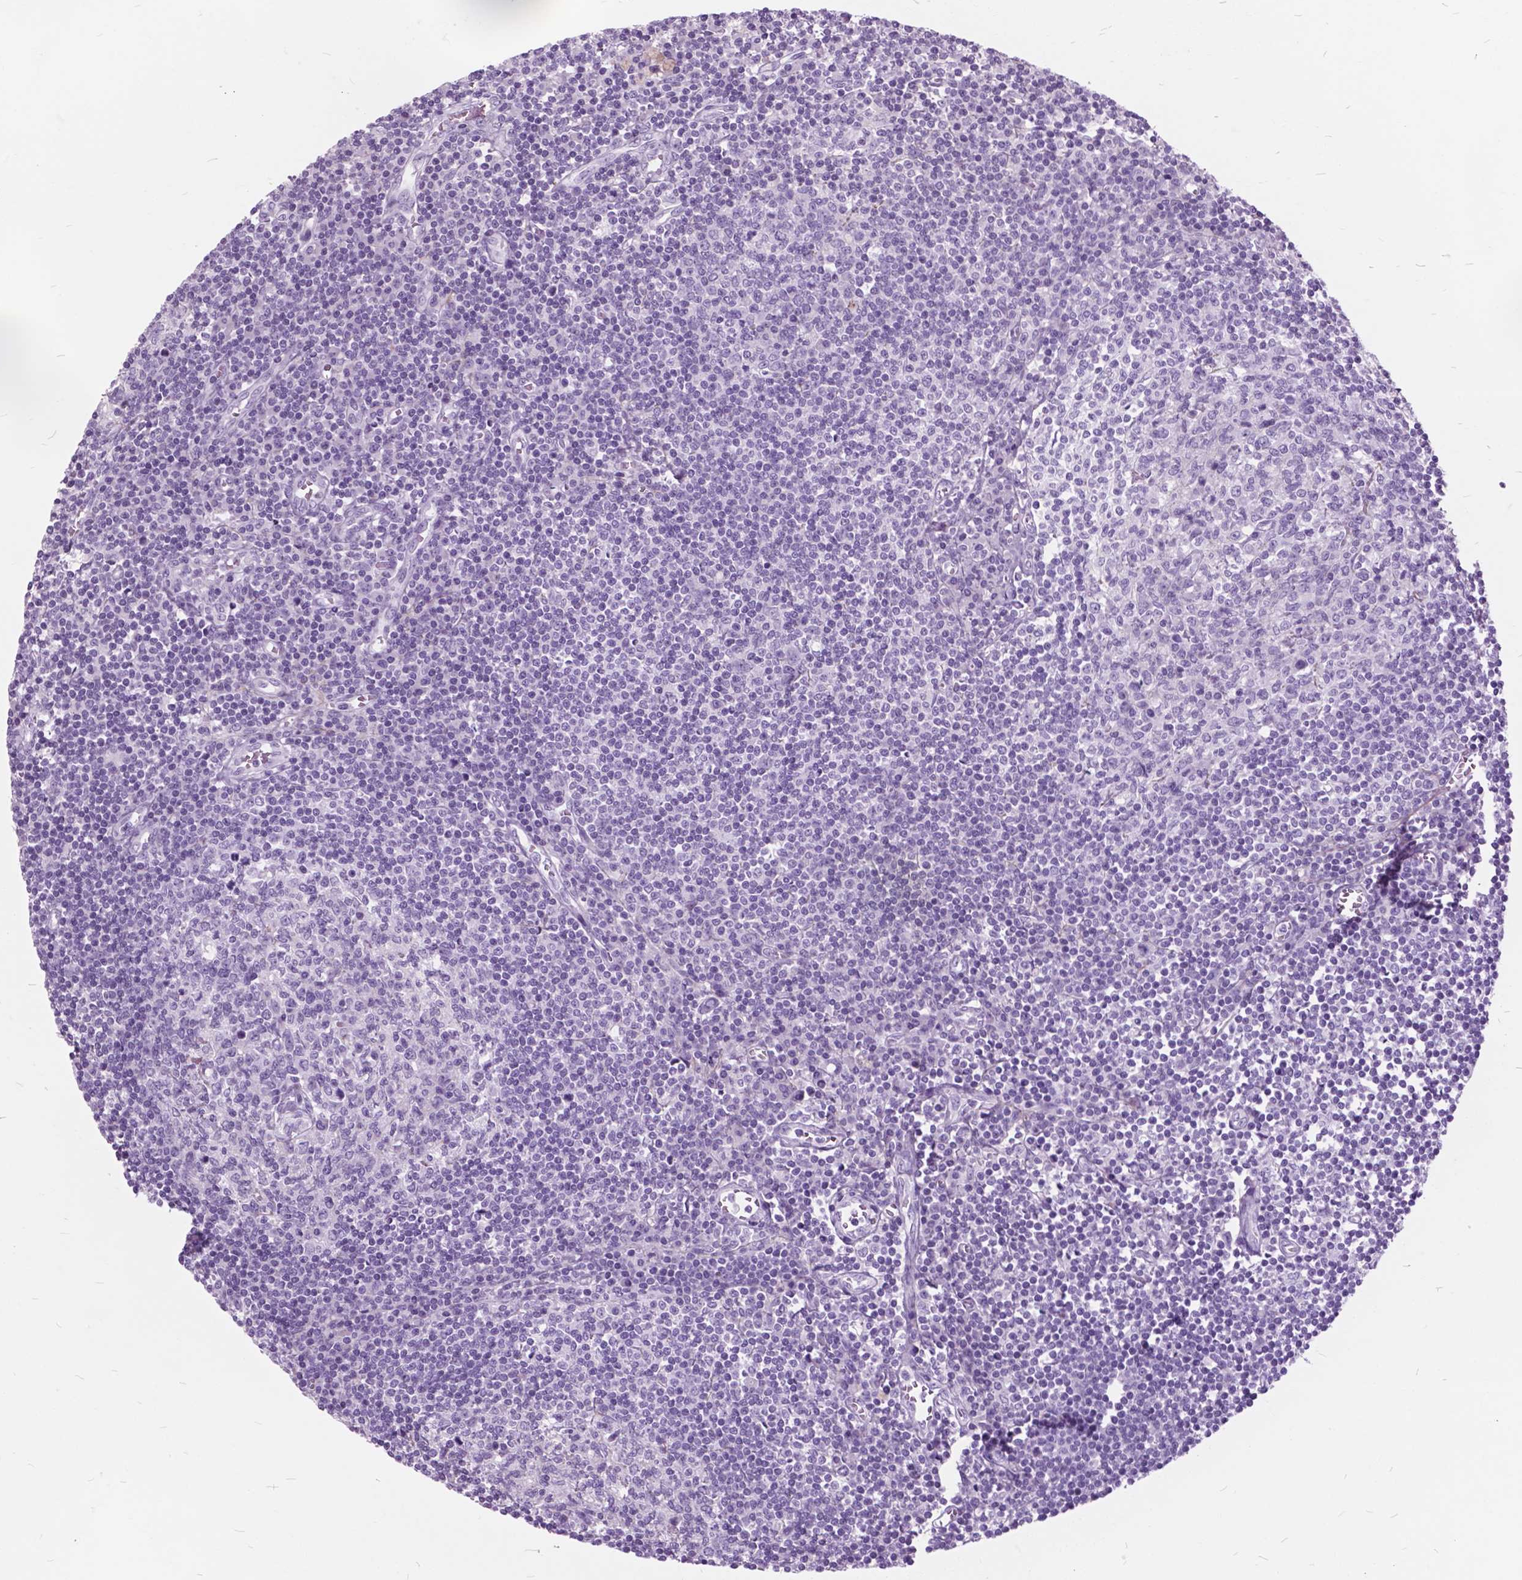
{"staining": {"intensity": "negative", "quantity": "none", "location": "none"}, "tissue": "lymph node", "cell_type": "Germinal center cells", "image_type": "normal", "snomed": [{"axis": "morphology", "description": "Normal tissue, NOS"}, {"axis": "topography", "description": "Lymph node"}], "caption": "This is a image of immunohistochemistry staining of benign lymph node, which shows no positivity in germinal center cells.", "gene": "GDF9", "patient": {"sex": "male", "age": 67}}